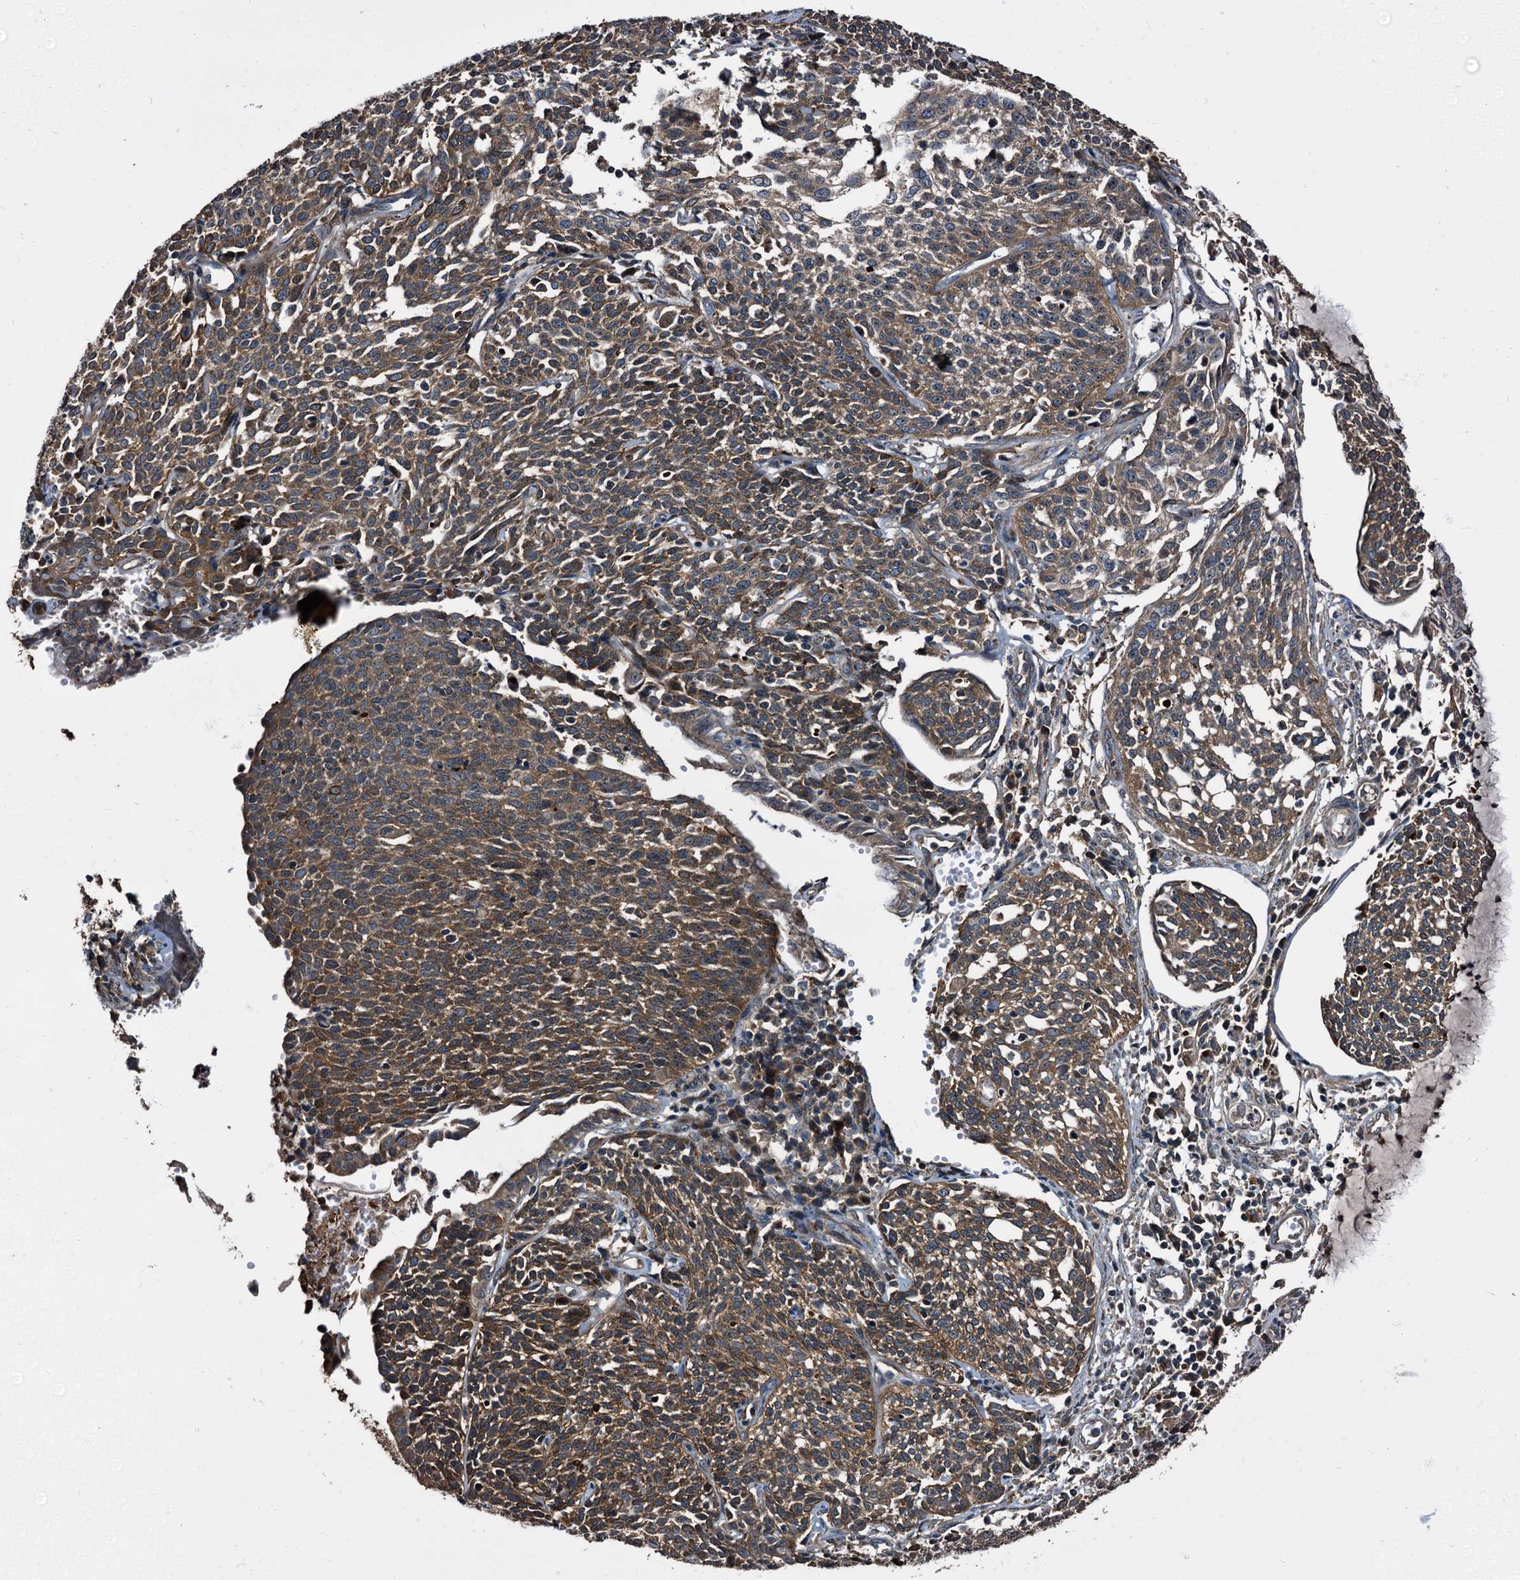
{"staining": {"intensity": "moderate", "quantity": ">75%", "location": "cytoplasmic/membranous"}, "tissue": "cervical cancer", "cell_type": "Tumor cells", "image_type": "cancer", "snomed": [{"axis": "morphology", "description": "Squamous cell carcinoma, NOS"}, {"axis": "topography", "description": "Cervix"}], "caption": "Immunohistochemical staining of cervical cancer reveals medium levels of moderate cytoplasmic/membranous positivity in about >75% of tumor cells.", "gene": "PEX5", "patient": {"sex": "female", "age": 34}}